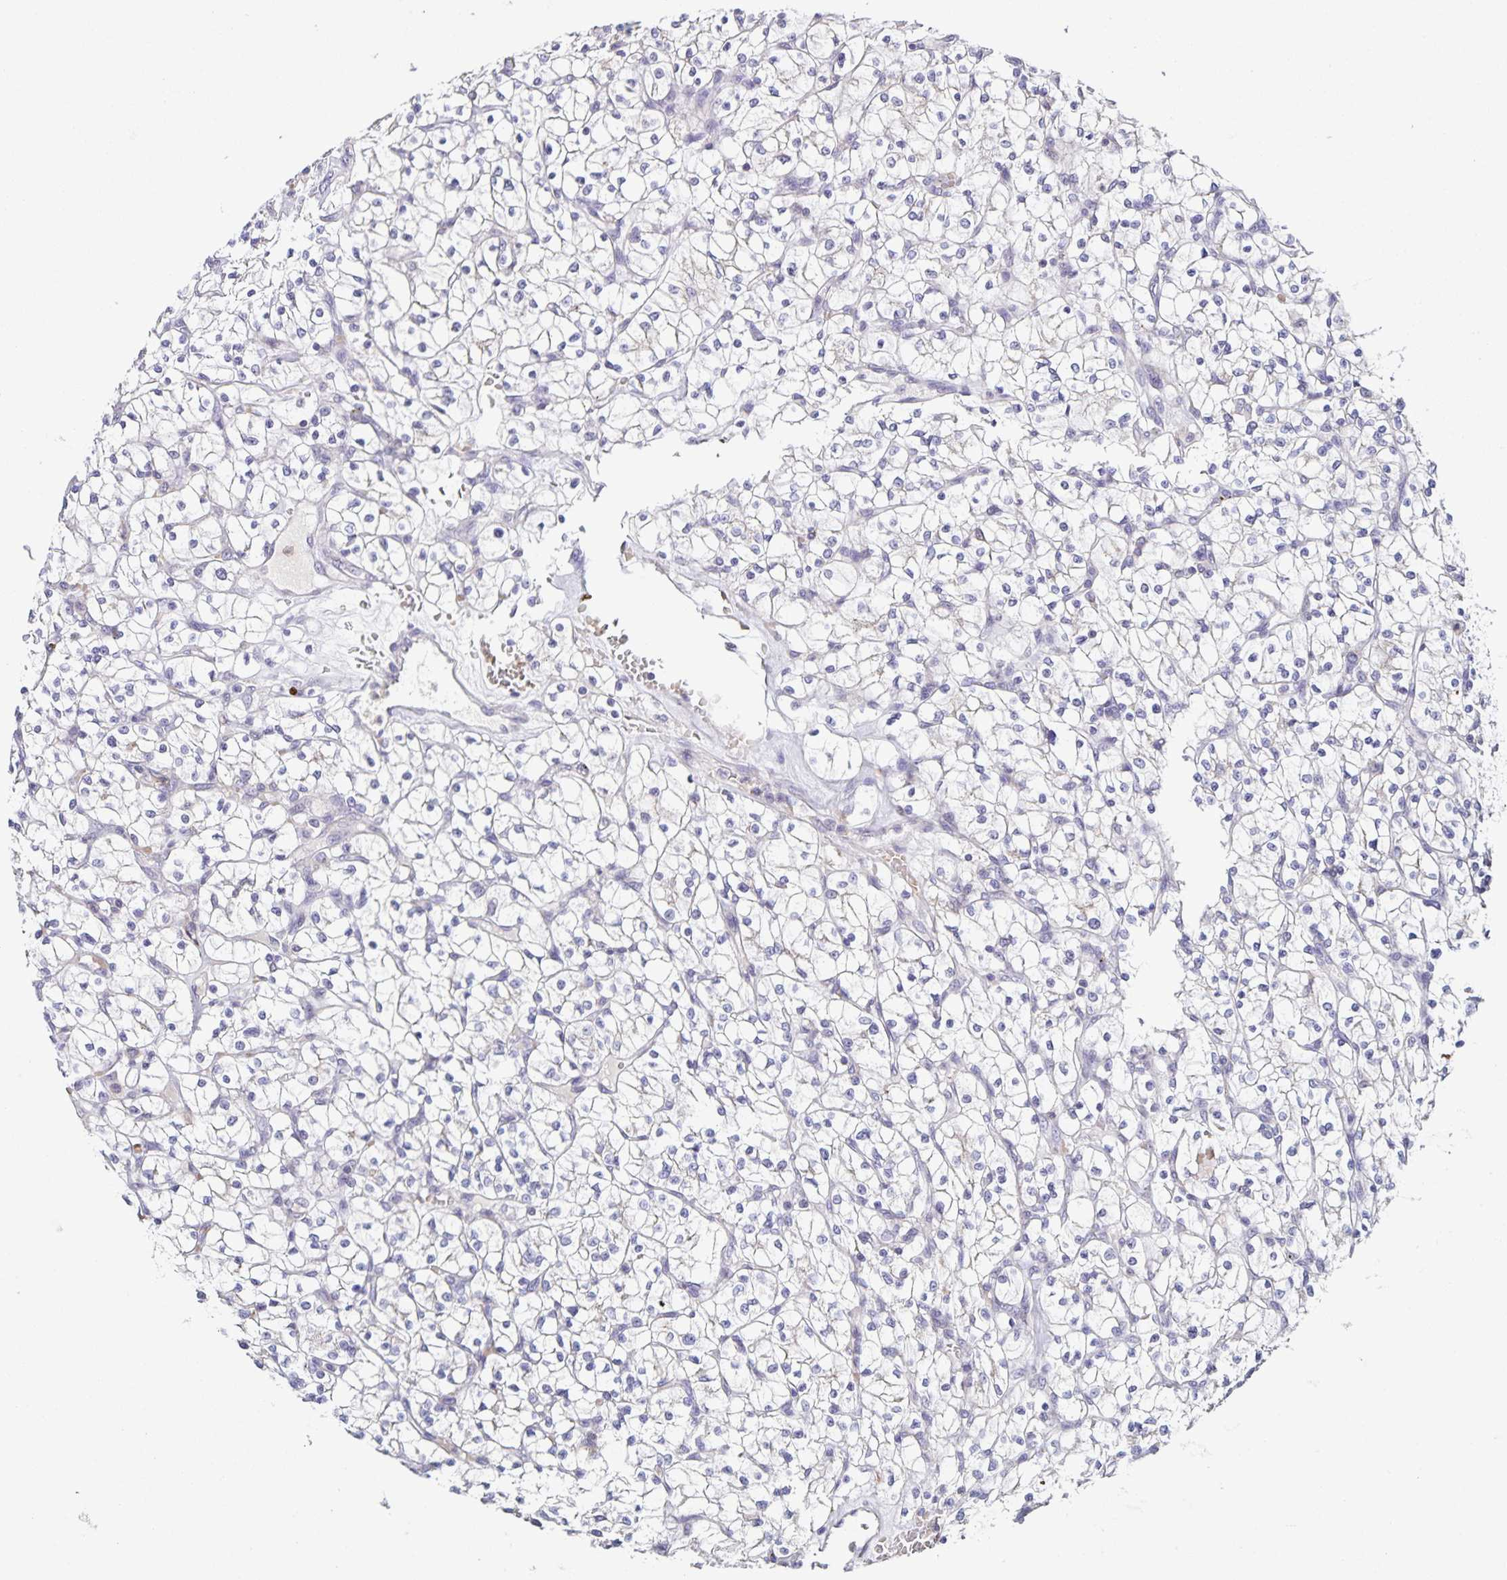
{"staining": {"intensity": "negative", "quantity": "none", "location": "none"}, "tissue": "renal cancer", "cell_type": "Tumor cells", "image_type": "cancer", "snomed": [{"axis": "morphology", "description": "Adenocarcinoma, NOS"}, {"axis": "topography", "description": "Kidney"}], "caption": "A micrograph of human renal cancer is negative for staining in tumor cells.", "gene": "STPG4", "patient": {"sex": "female", "age": 64}}